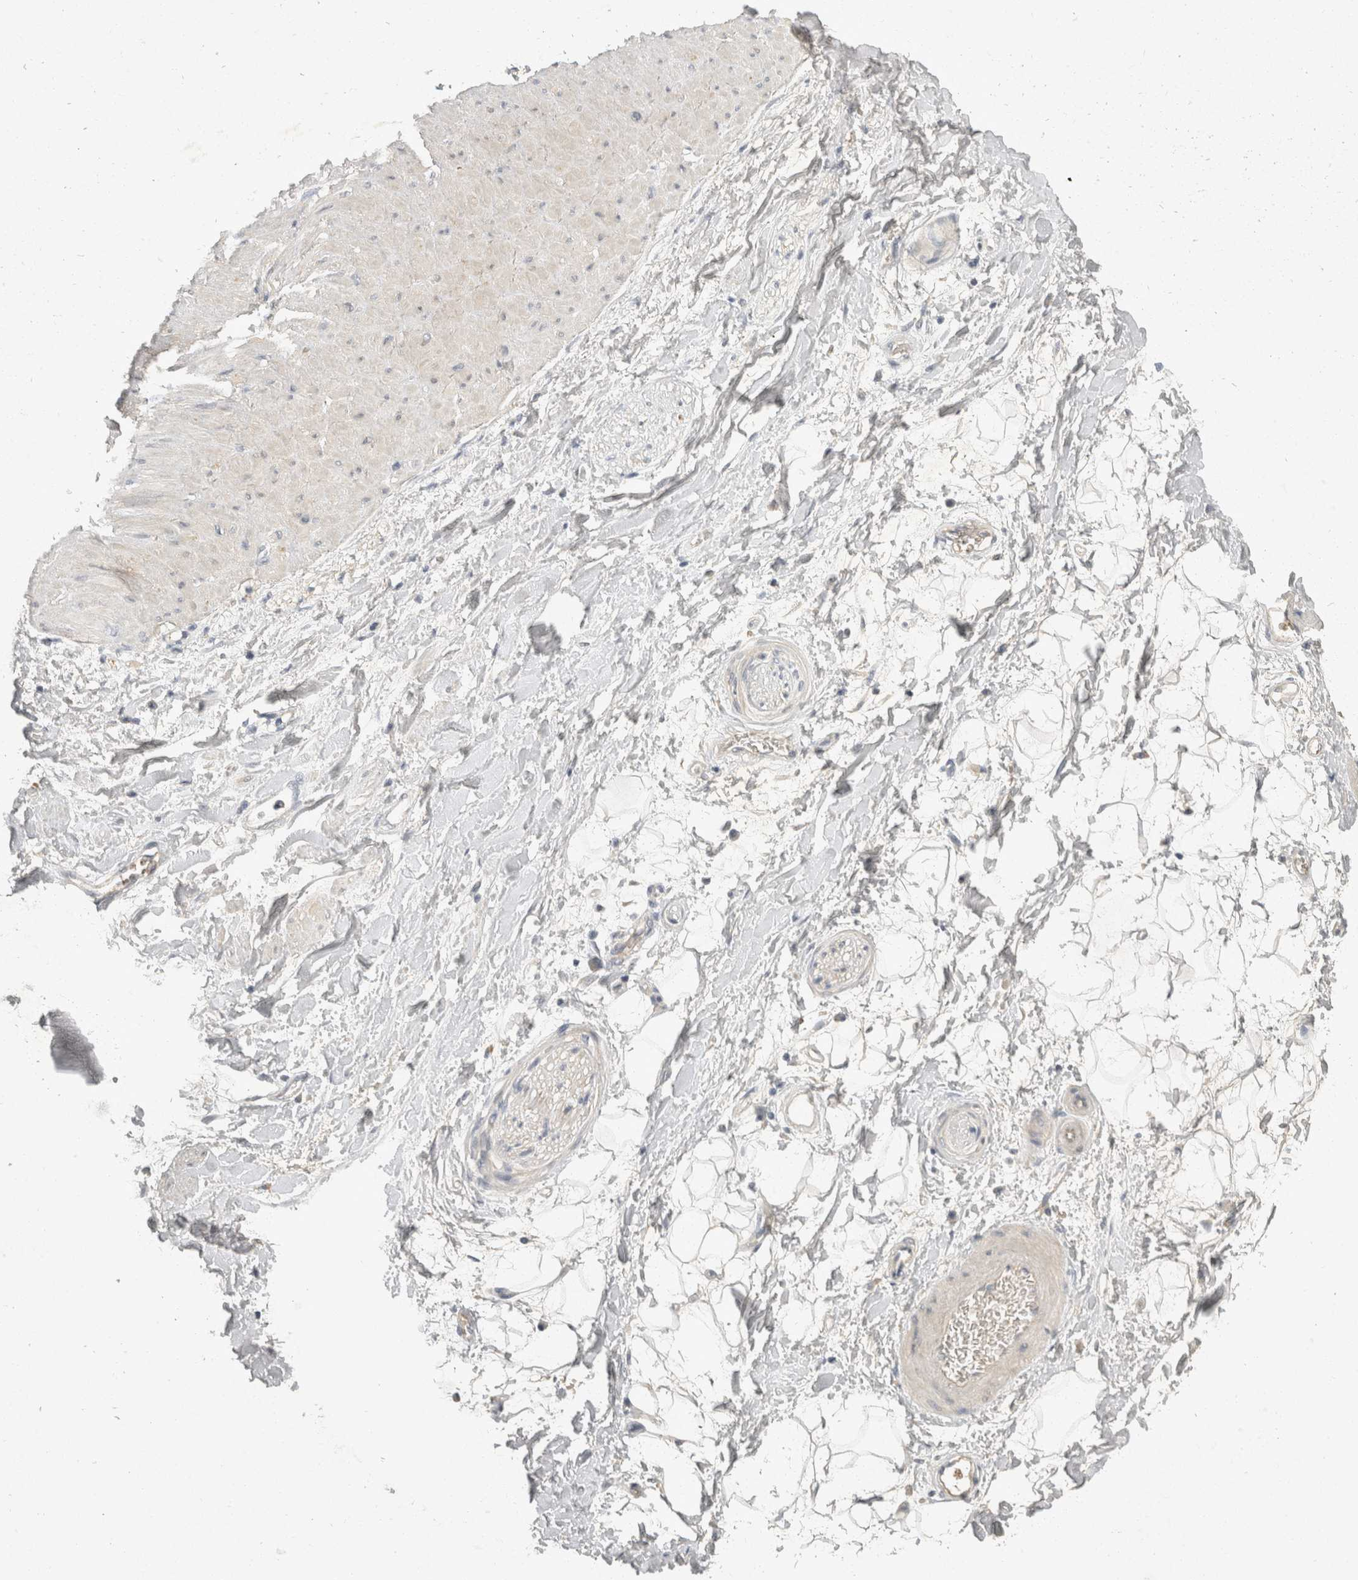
{"staining": {"intensity": "negative", "quantity": "none", "location": "none"}, "tissue": "adipose tissue", "cell_type": "Adipocytes", "image_type": "normal", "snomed": [{"axis": "morphology", "description": "Normal tissue, NOS"}, {"axis": "topography", "description": "Soft tissue"}], "caption": "Micrograph shows no significant protein expression in adipocytes of unremarkable adipose tissue. The staining was performed using DAB to visualize the protein expression in brown, while the nuclei were stained in blue with hematoxylin (Magnification: 20x).", "gene": "TOM1L2", "patient": {"sex": "male", "age": 72}}